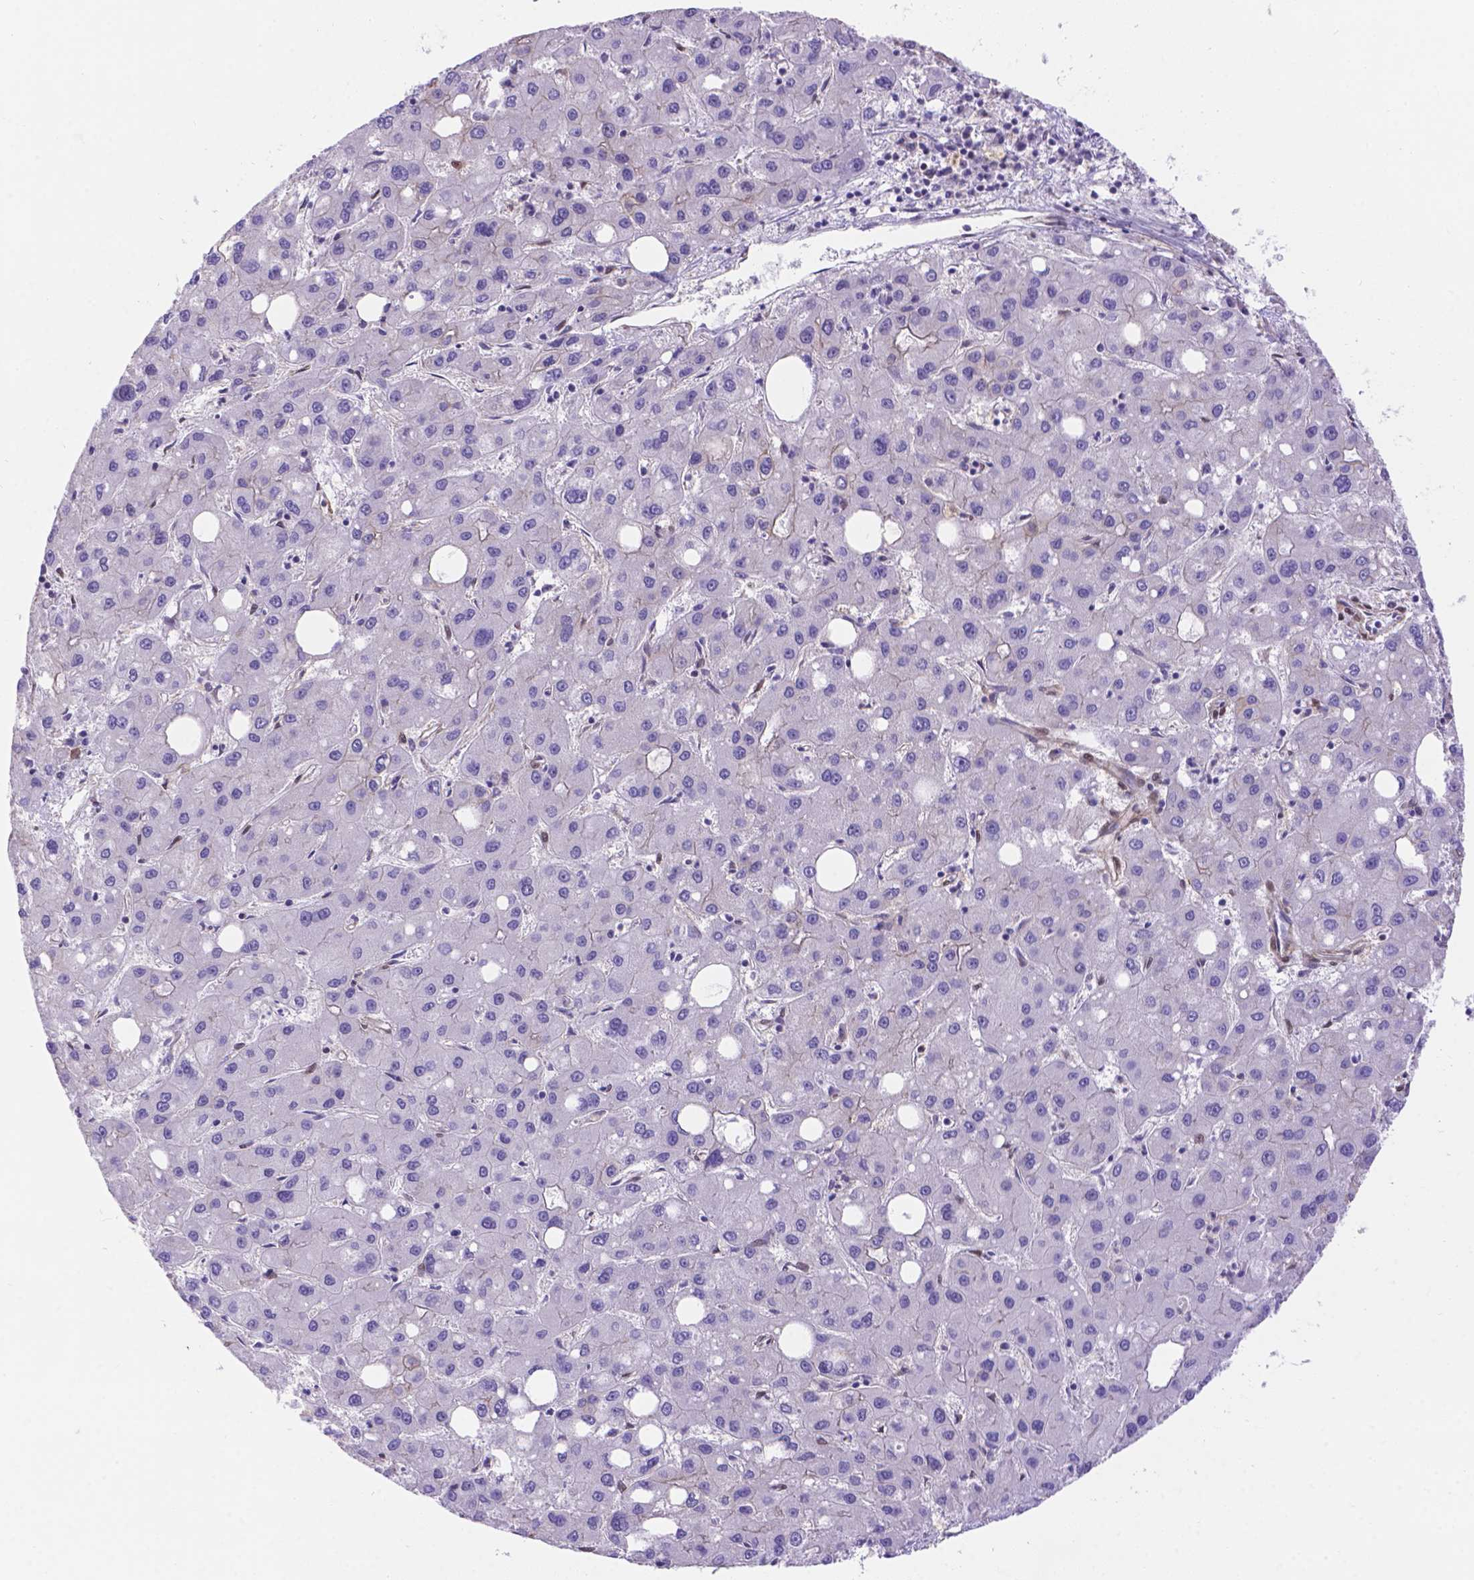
{"staining": {"intensity": "negative", "quantity": "none", "location": "none"}, "tissue": "liver cancer", "cell_type": "Tumor cells", "image_type": "cancer", "snomed": [{"axis": "morphology", "description": "Carcinoma, Hepatocellular, NOS"}, {"axis": "topography", "description": "Liver"}], "caption": "Human hepatocellular carcinoma (liver) stained for a protein using immunohistochemistry (IHC) demonstrates no expression in tumor cells.", "gene": "YAP1", "patient": {"sex": "male", "age": 73}}